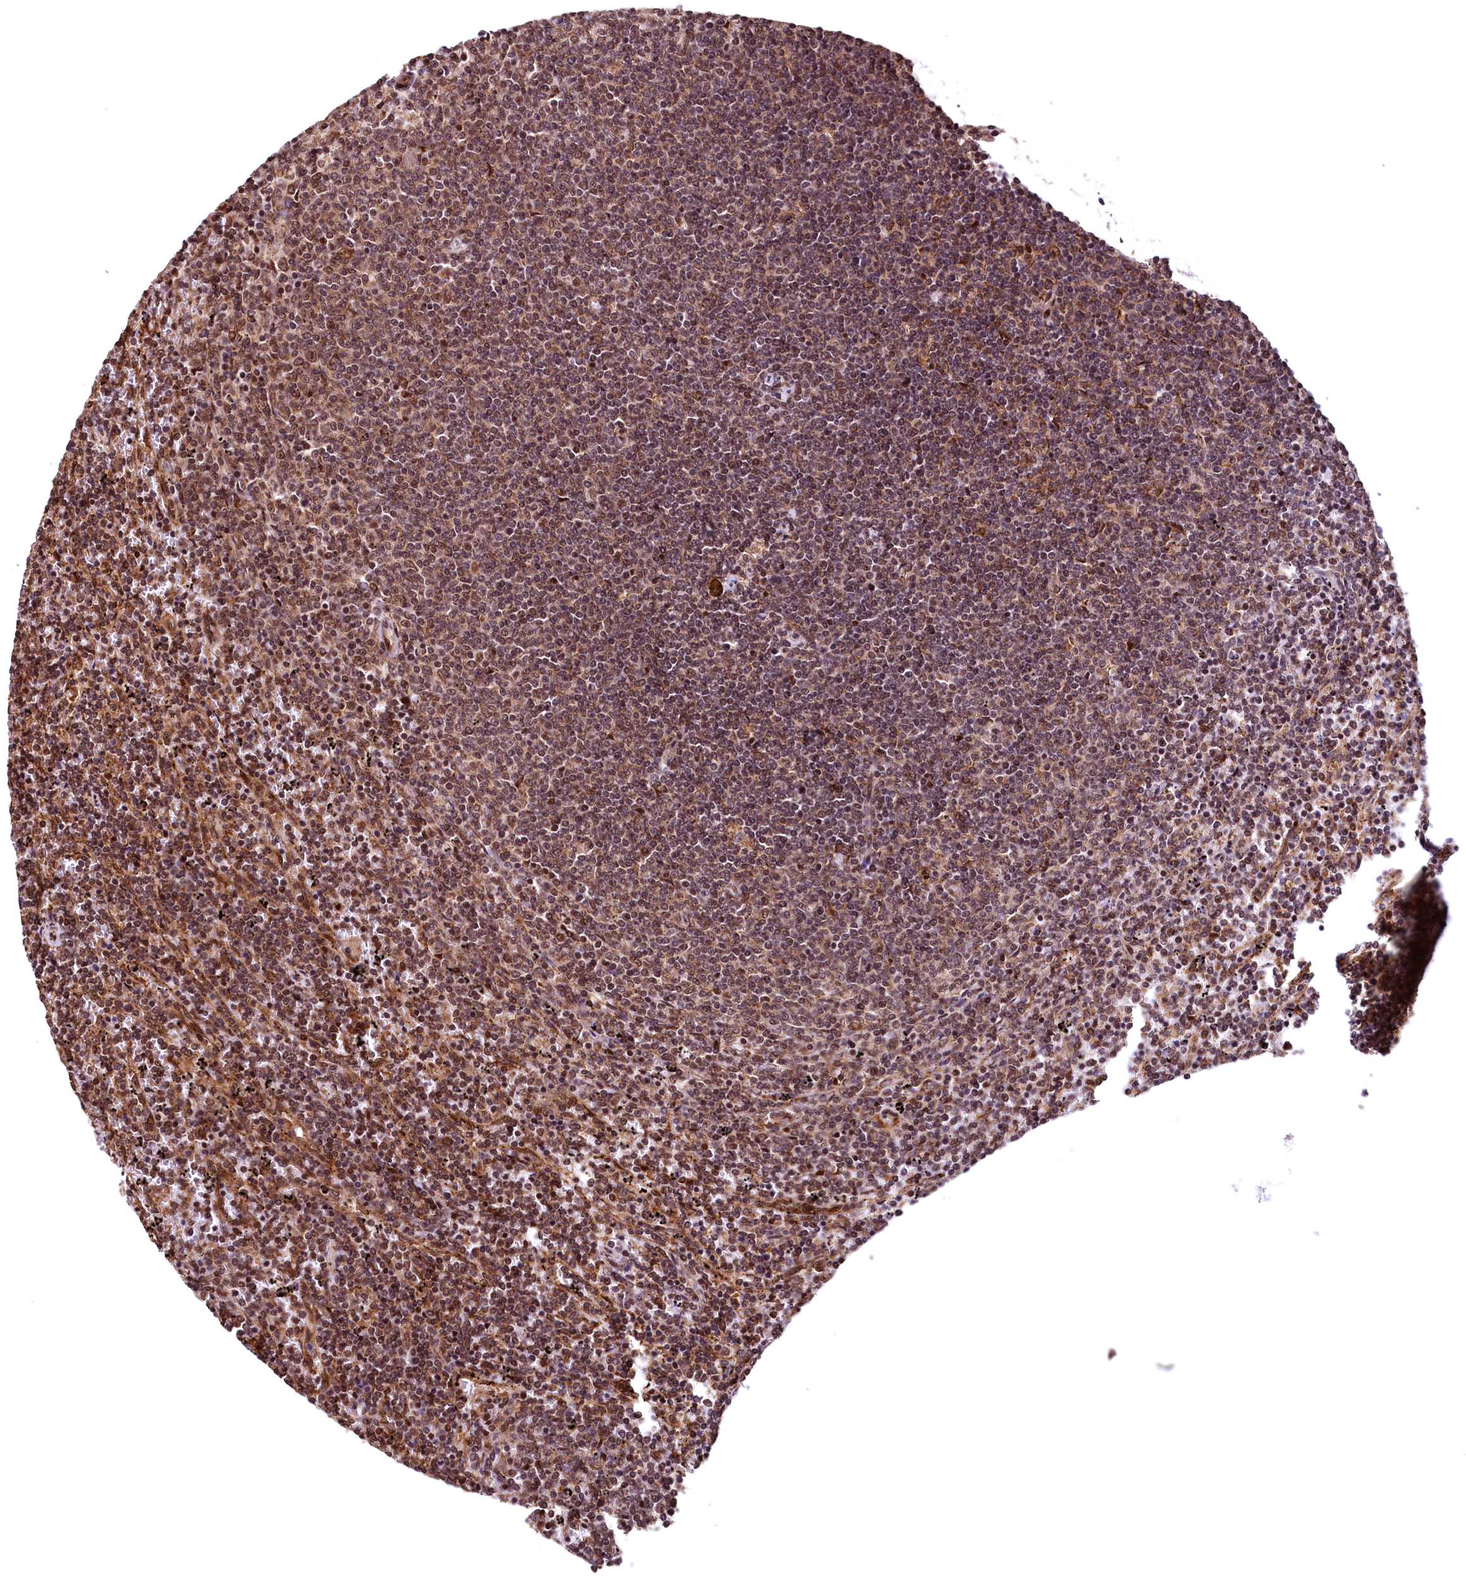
{"staining": {"intensity": "moderate", "quantity": ">75%", "location": "cytoplasmic/membranous,nuclear"}, "tissue": "lymphoma", "cell_type": "Tumor cells", "image_type": "cancer", "snomed": [{"axis": "morphology", "description": "Malignant lymphoma, non-Hodgkin's type, Low grade"}, {"axis": "topography", "description": "Spleen"}], "caption": "Protein expression analysis of human lymphoma reveals moderate cytoplasmic/membranous and nuclear expression in approximately >75% of tumor cells.", "gene": "PDS5B", "patient": {"sex": "female", "age": 50}}